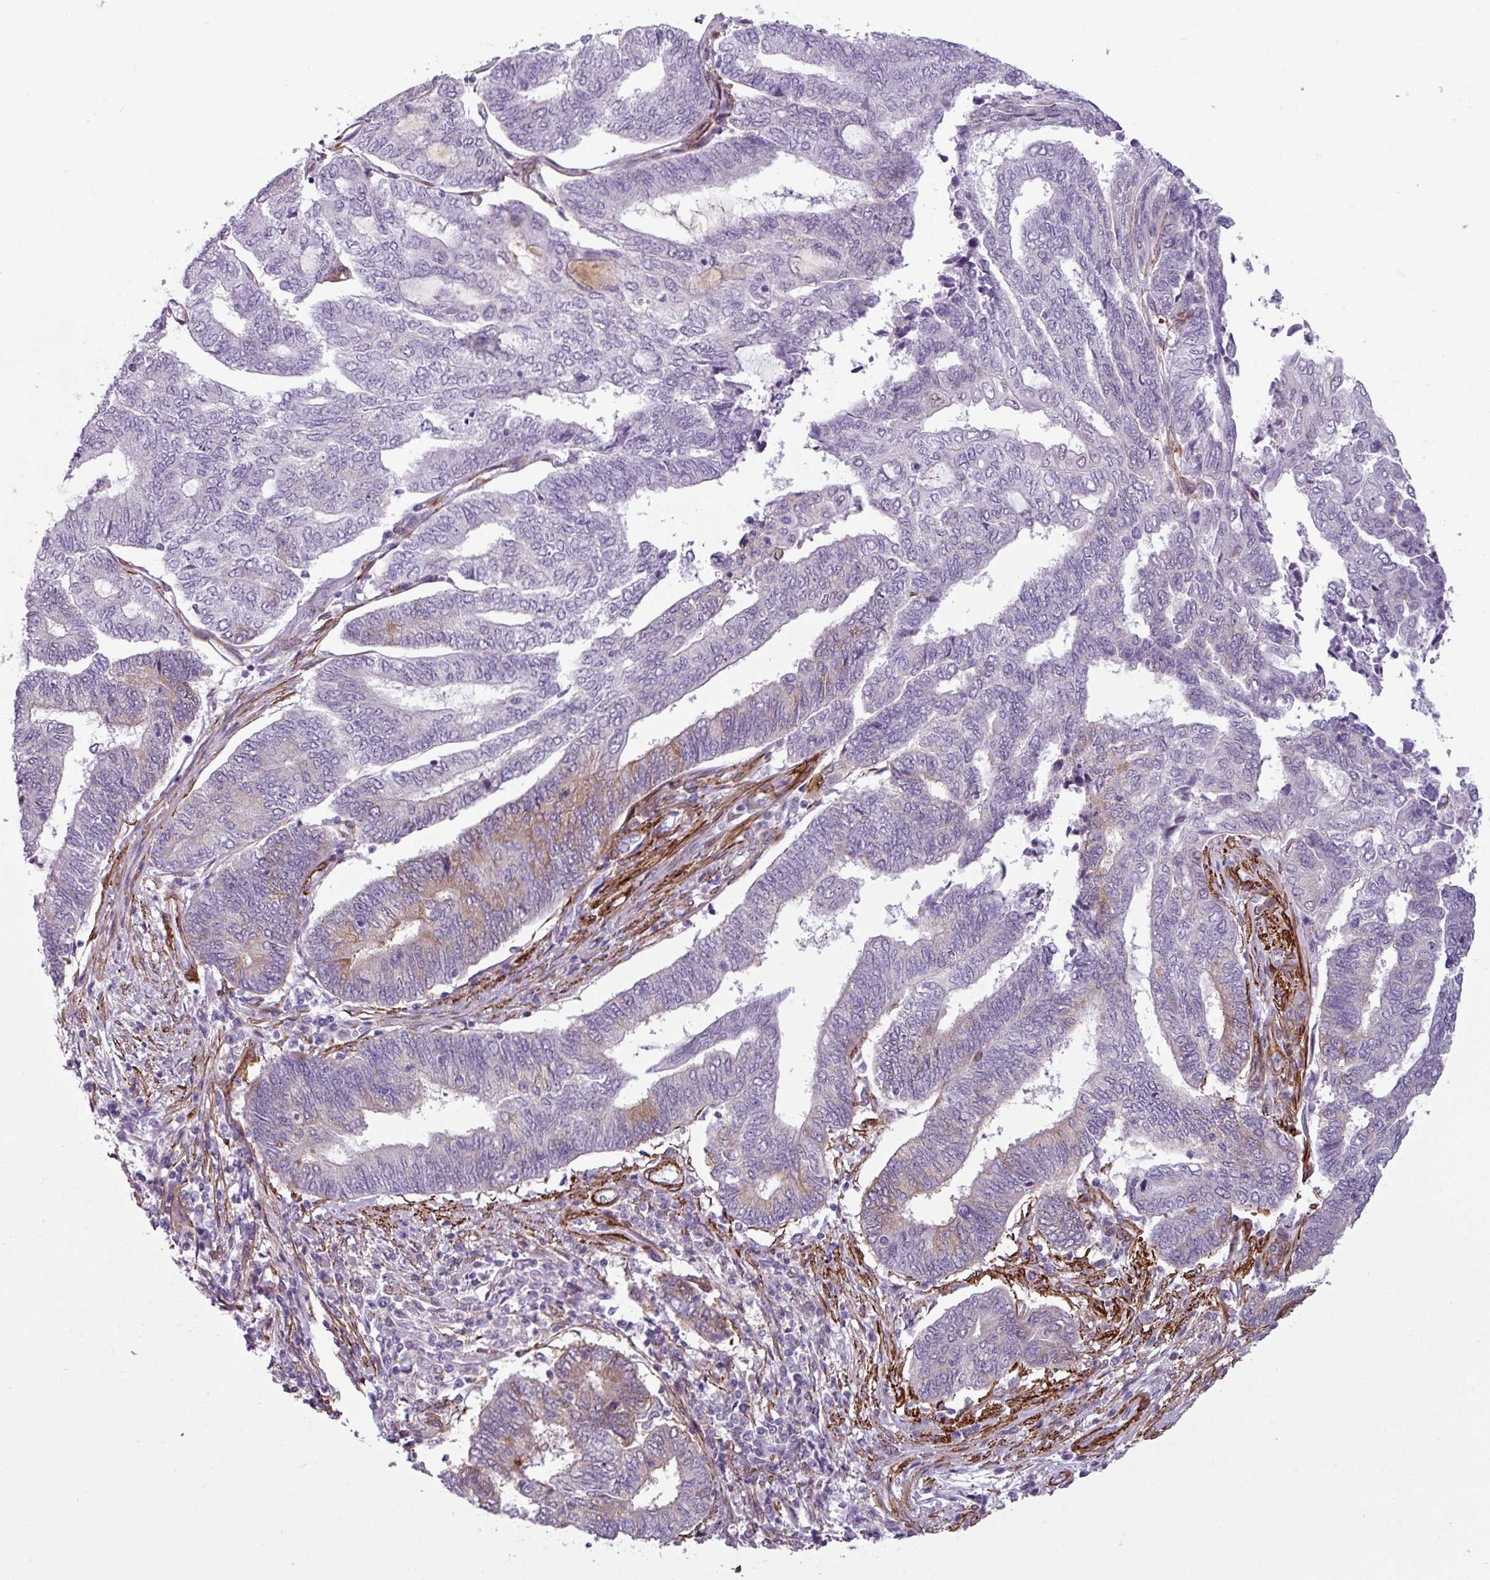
{"staining": {"intensity": "weak", "quantity": "<25%", "location": "cytoplasmic/membranous"}, "tissue": "endometrial cancer", "cell_type": "Tumor cells", "image_type": "cancer", "snomed": [{"axis": "morphology", "description": "Adenocarcinoma, NOS"}, {"axis": "topography", "description": "Uterus"}, {"axis": "topography", "description": "Endometrium"}], "caption": "Immunohistochemistry (IHC) photomicrograph of neoplastic tissue: human endometrial adenocarcinoma stained with DAB (3,3'-diaminobenzidine) reveals no significant protein expression in tumor cells.", "gene": "ATP10A", "patient": {"sex": "female", "age": 70}}